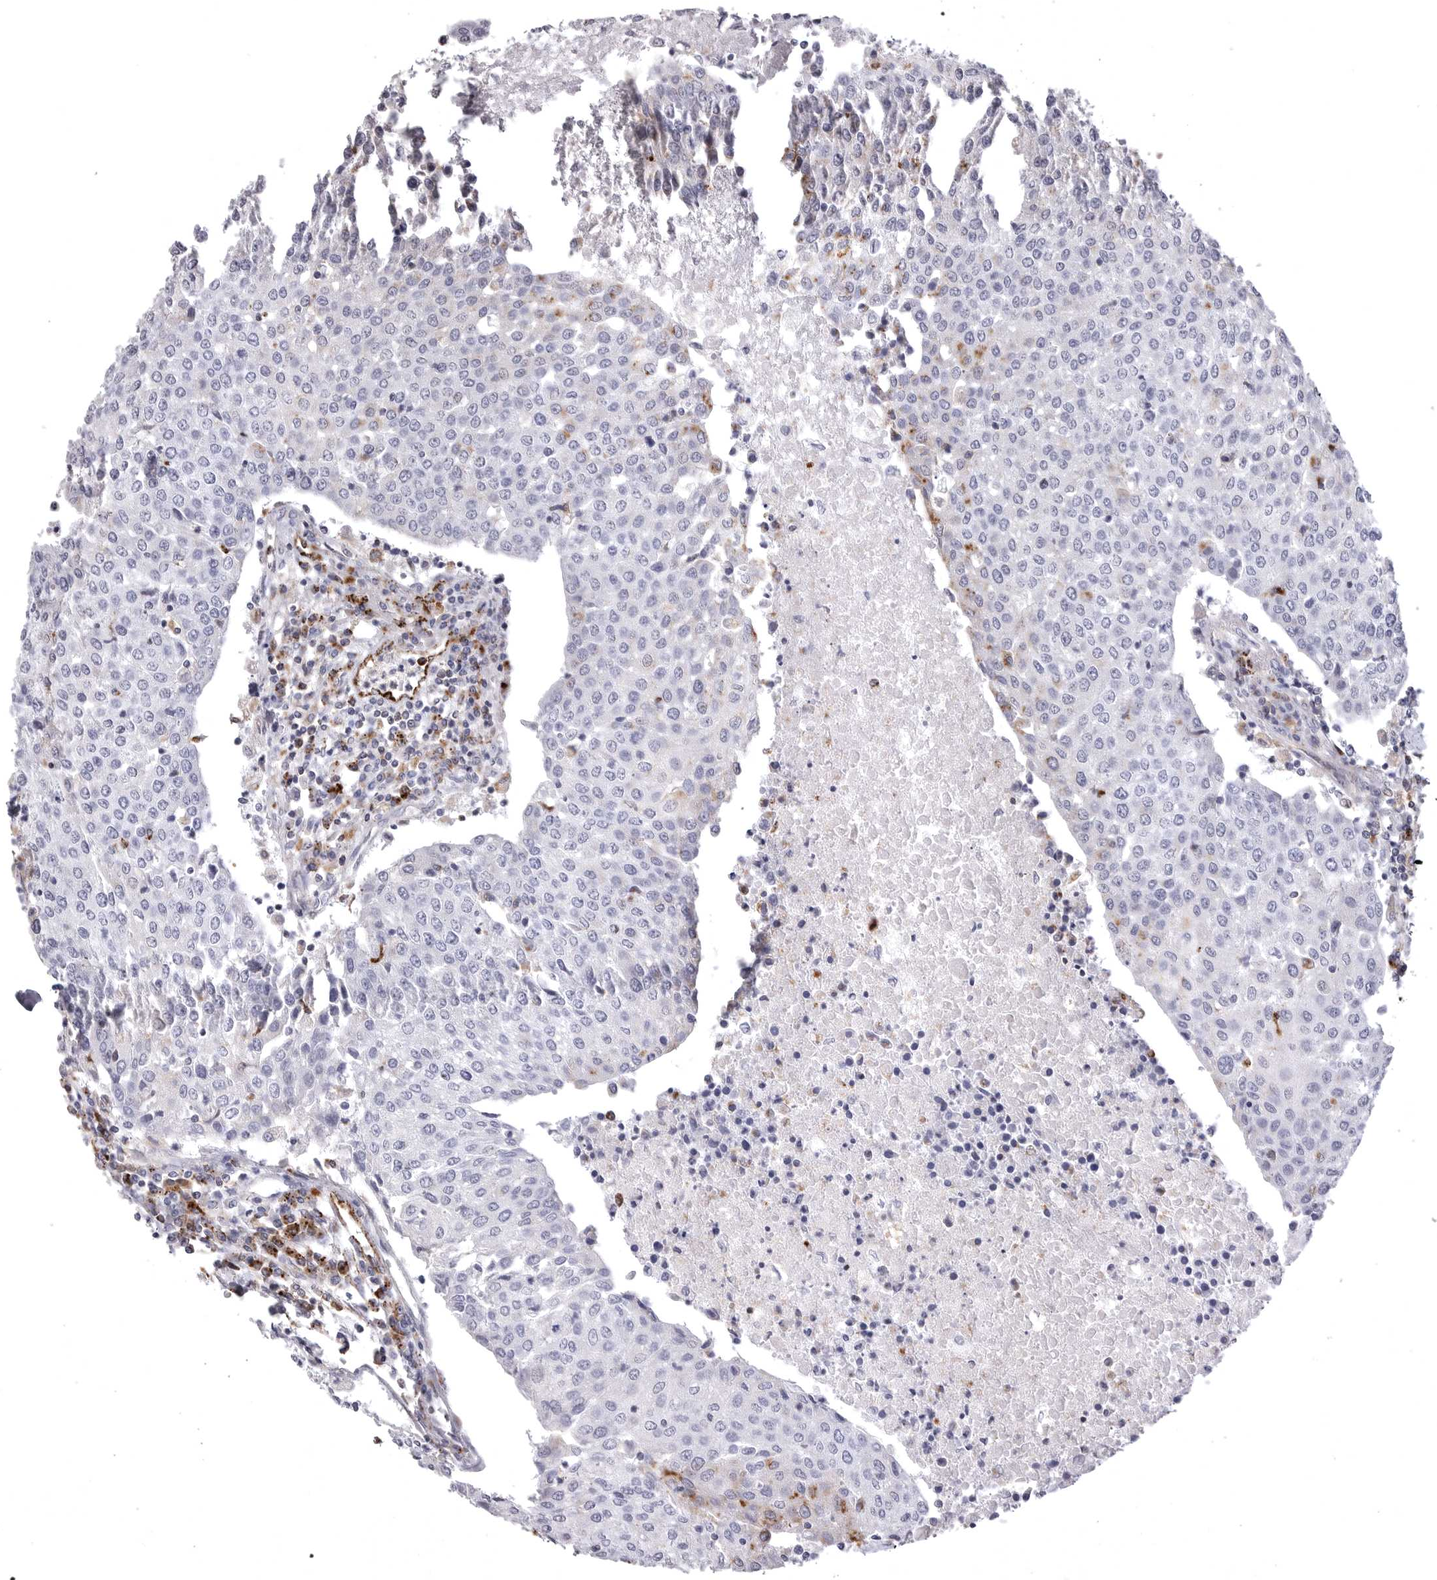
{"staining": {"intensity": "weak", "quantity": "<25%", "location": "cytoplasmic/membranous"}, "tissue": "urothelial cancer", "cell_type": "Tumor cells", "image_type": "cancer", "snomed": [{"axis": "morphology", "description": "Urothelial carcinoma, High grade"}, {"axis": "topography", "description": "Urinary bladder"}], "caption": "Immunohistochemistry of human urothelial cancer shows no staining in tumor cells.", "gene": "PSPN", "patient": {"sex": "female", "age": 85}}